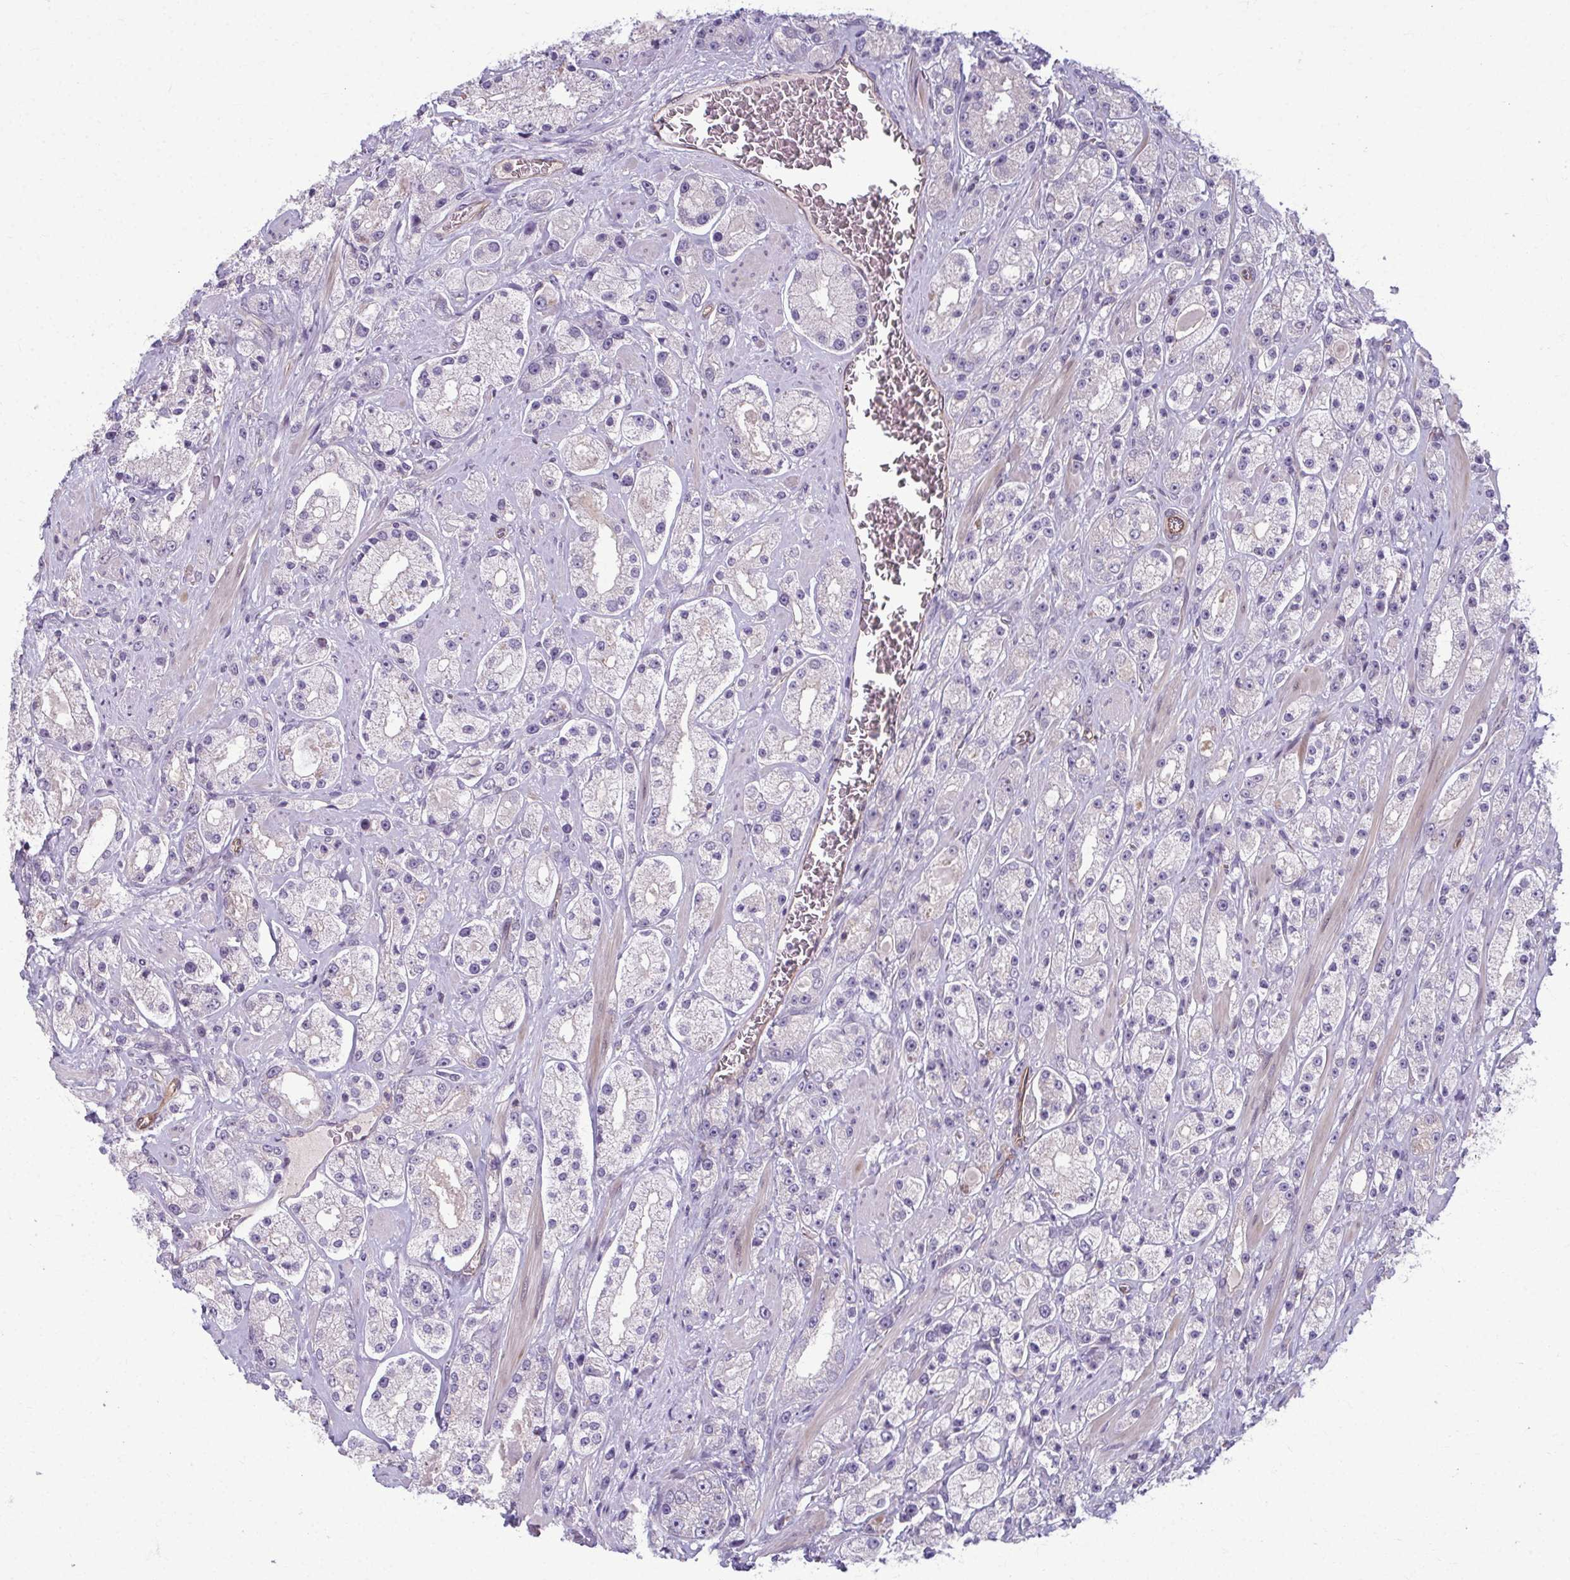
{"staining": {"intensity": "negative", "quantity": "none", "location": "none"}, "tissue": "prostate cancer", "cell_type": "Tumor cells", "image_type": "cancer", "snomed": [{"axis": "morphology", "description": "Adenocarcinoma, High grade"}, {"axis": "topography", "description": "Prostate"}], "caption": "A photomicrograph of human prostate cancer (high-grade adenocarcinoma) is negative for staining in tumor cells.", "gene": "EID2B", "patient": {"sex": "male", "age": 67}}